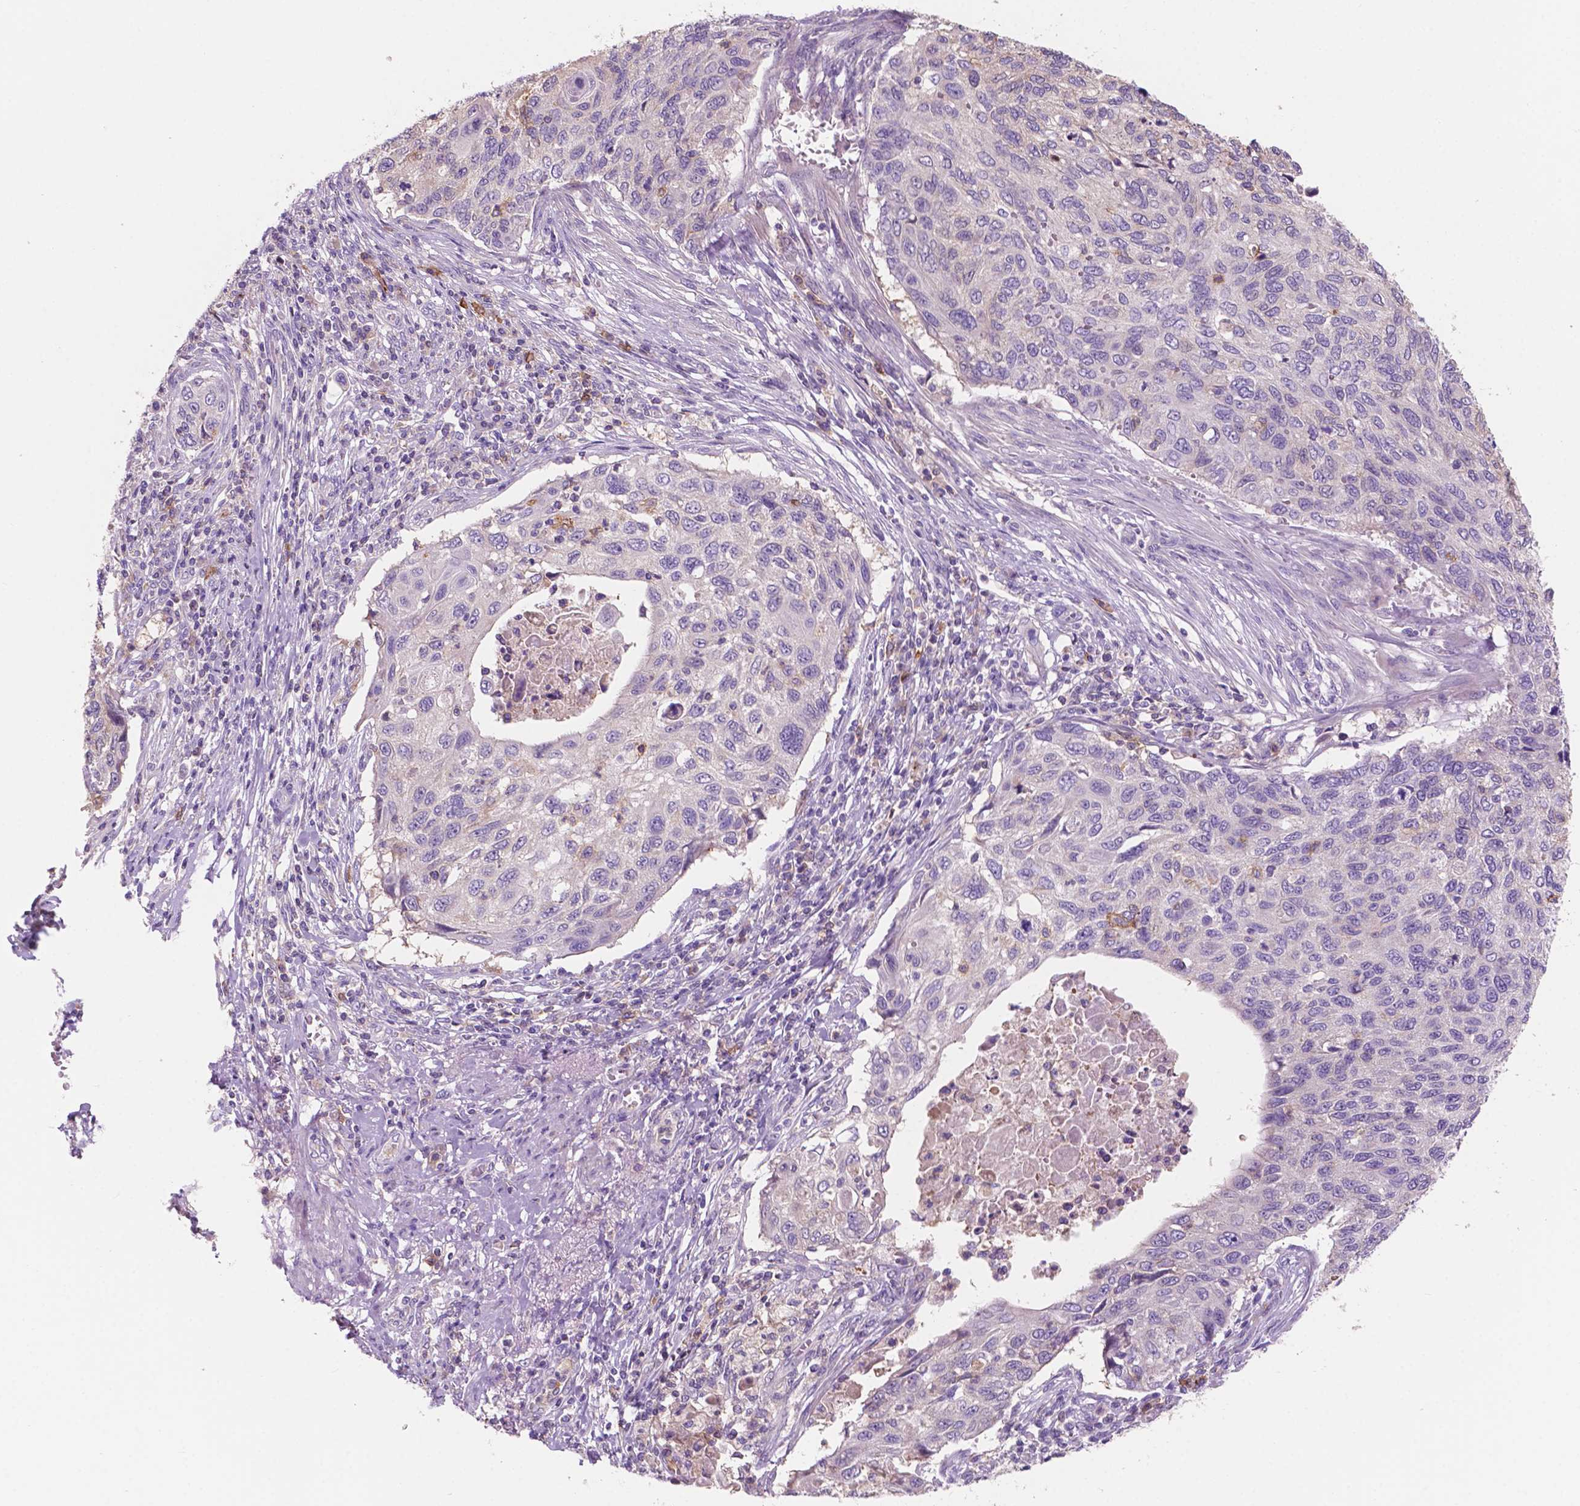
{"staining": {"intensity": "negative", "quantity": "none", "location": "none"}, "tissue": "cervical cancer", "cell_type": "Tumor cells", "image_type": "cancer", "snomed": [{"axis": "morphology", "description": "Squamous cell carcinoma, NOS"}, {"axis": "topography", "description": "Cervix"}], "caption": "Immunohistochemical staining of human squamous cell carcinoma (cervical) shows no significant positivity in tumor cells.", "gene": "SEMA4A", "patient": {"sex": "female", "age": 70}}